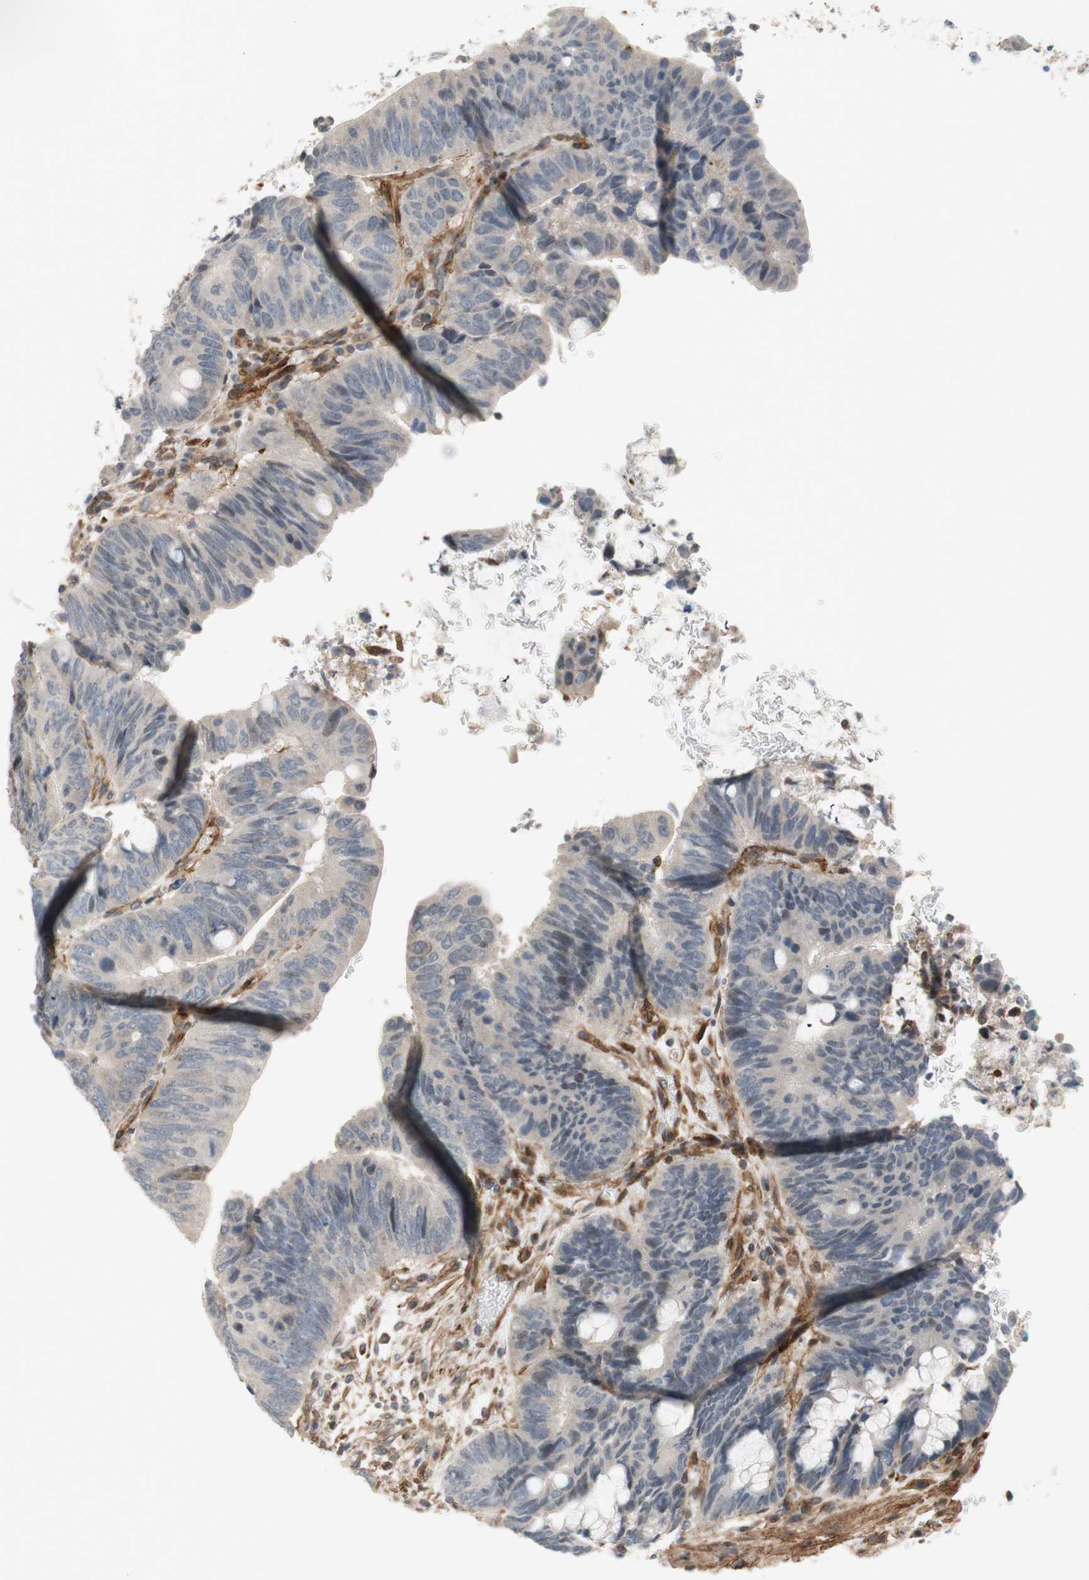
{"staining": {"intensity": "negative", "quantity": "none", "location": "none"}, "tissue": "colorectal cancer", "cell_type": "Tumor cells", "image_type": "cancer", "snomed": [{"axis": "morphology", "description": "Normal tissue, NOS"}, {"axis": "morphology", "description": "Adenocarcinoma, NOS"}, {"axis": "topography", "description": "Rectum"}, {"axis": "topography", "description": "Peripheral nerve tissue"}], "caption": "Tumor cells show no significant protein positivity in colorectal adenocarcinoma.", "gene": "GRHL1", "patient": {"sex": "male", "age": 92}}